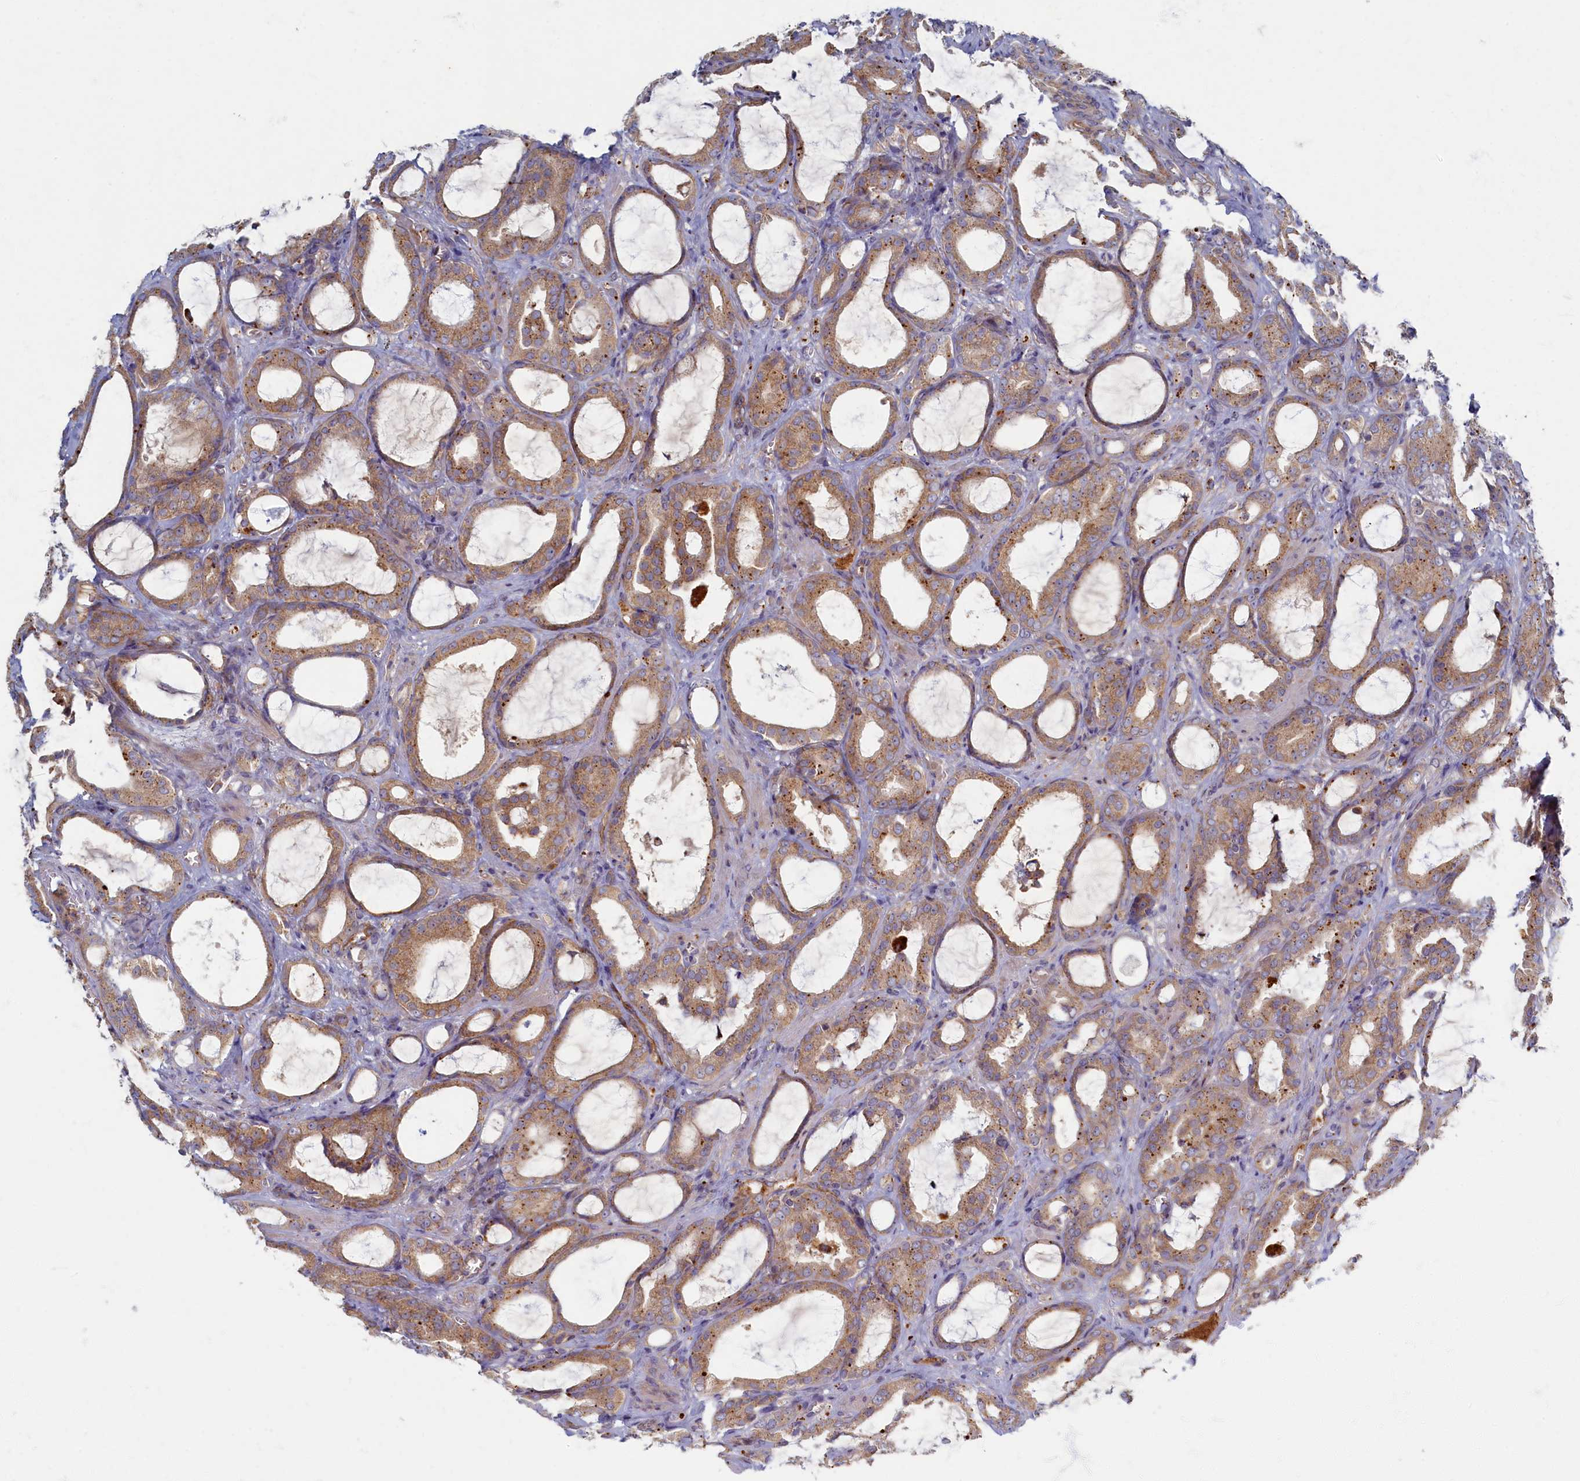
{"staining": {"intensity": "weak", "quantity": ">75%", "location": "cytoplasmic/membranous"}, "tissue": "prostate cancer", "cell_type": "Tumor cells", "image_type": "cancer", "snomed": [{"axis": "morphology", "description": "Adenocarcinoma, High grade"}, {"axis": "topography", "description": "Prostate"}], "caption": "This is an image of IHC staining of prostate high-grade adenocarcinoma, which shows weak positivity in the cytoplasmic/membranous of tumor cells.", "gene": "PSMG2", "patient": {"sex": "male", "age": 72}}